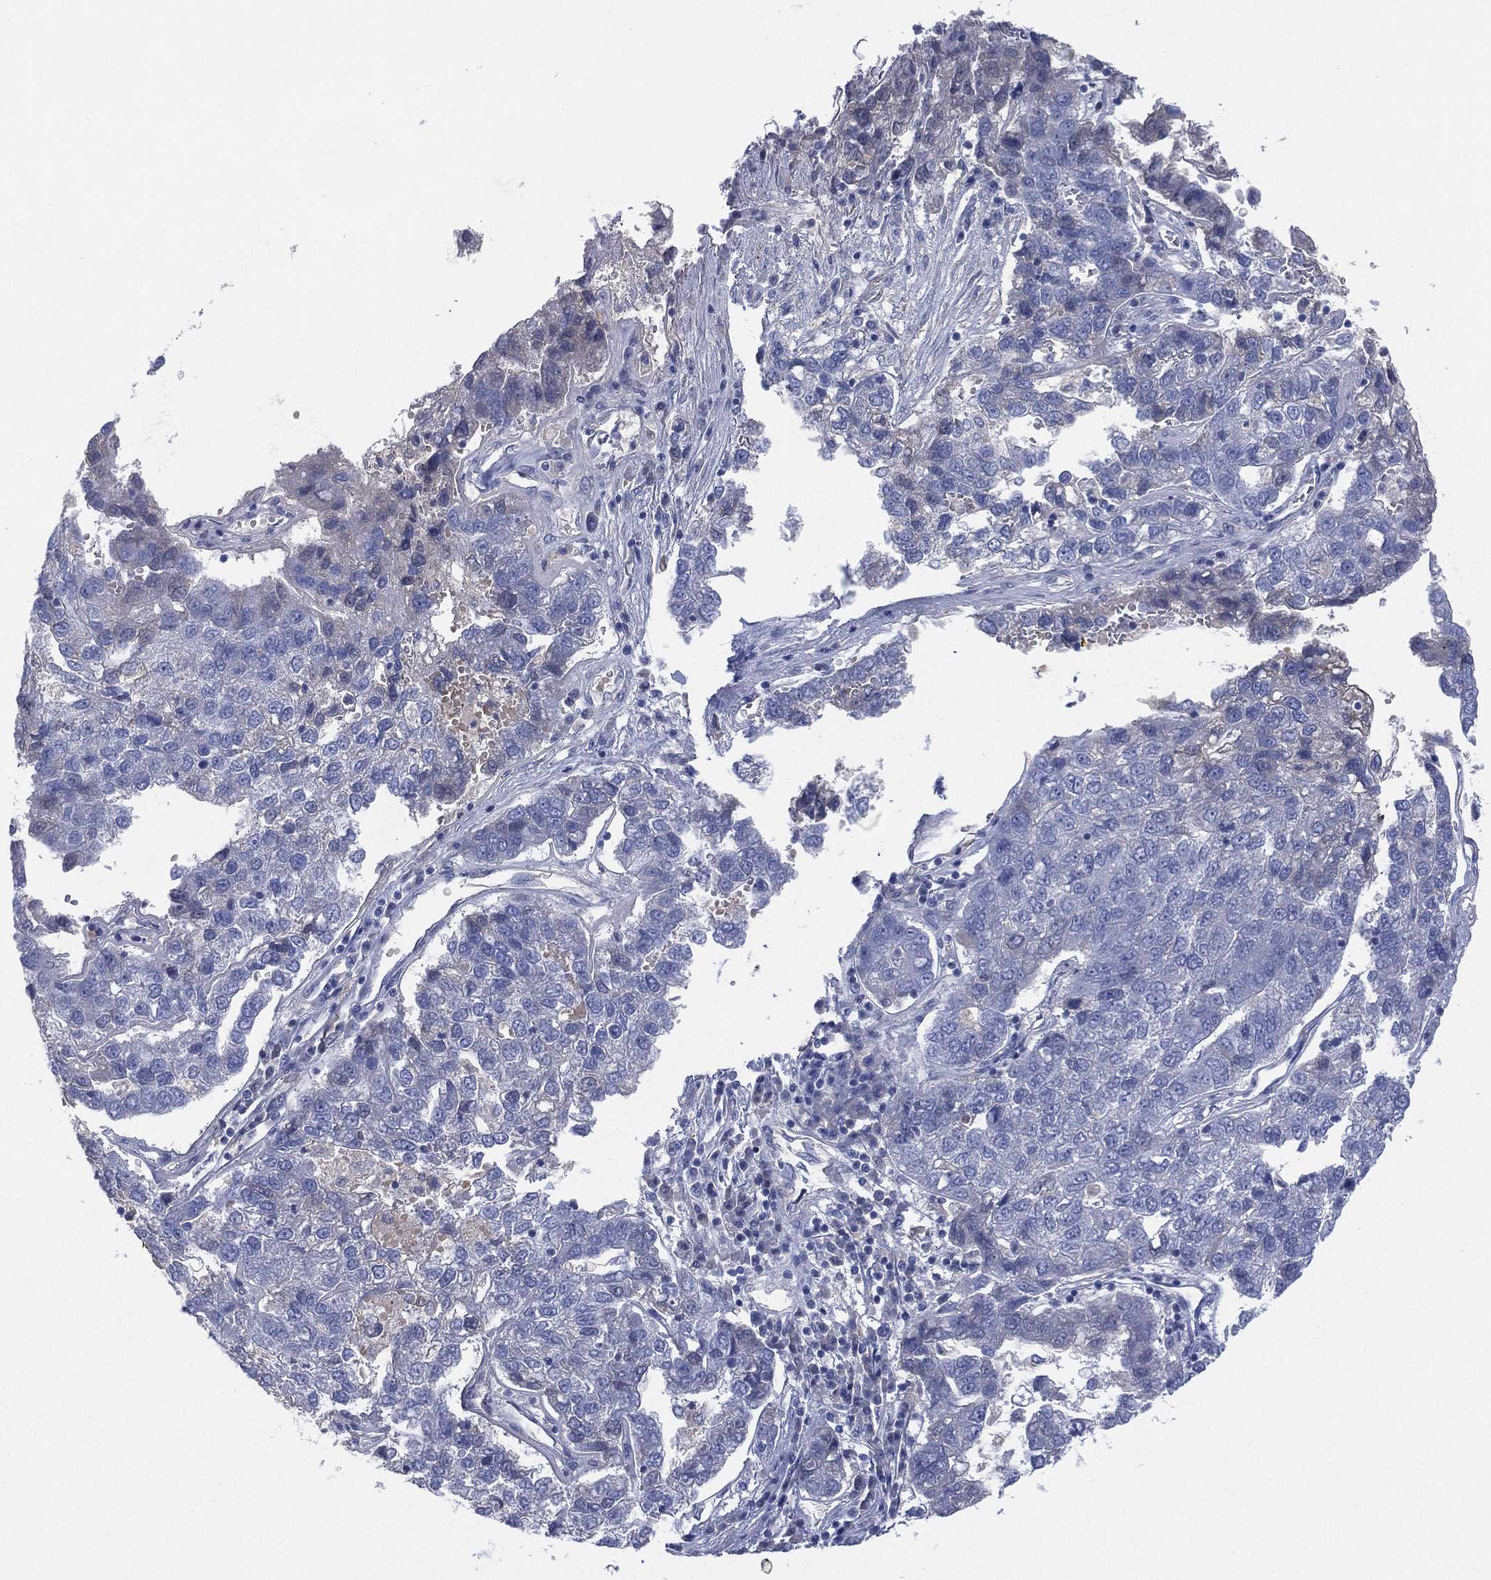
{"staining": {"intensity": "negative", "quantity": "none", "location": "none"}, "tissue": "pancreatic cancer", "cell_type": "Tumor cells", "image_type": "cancer", "snomed": [{"axis": "morphology", "description": "Adenocarcinoma, NOS"}, {"axis": "topography", "description": "Pancreas"}], "caption": "An image of pancreatic adenocarcinoma stained for a protein reveals no brown staining in tumor cells. (Brightfield microscopy of DAB (3,3'-diaminobenzidine) IHC at high magnification).", "gene": "CYP2D6", "patient": {"sex": "female", "age": 61}}